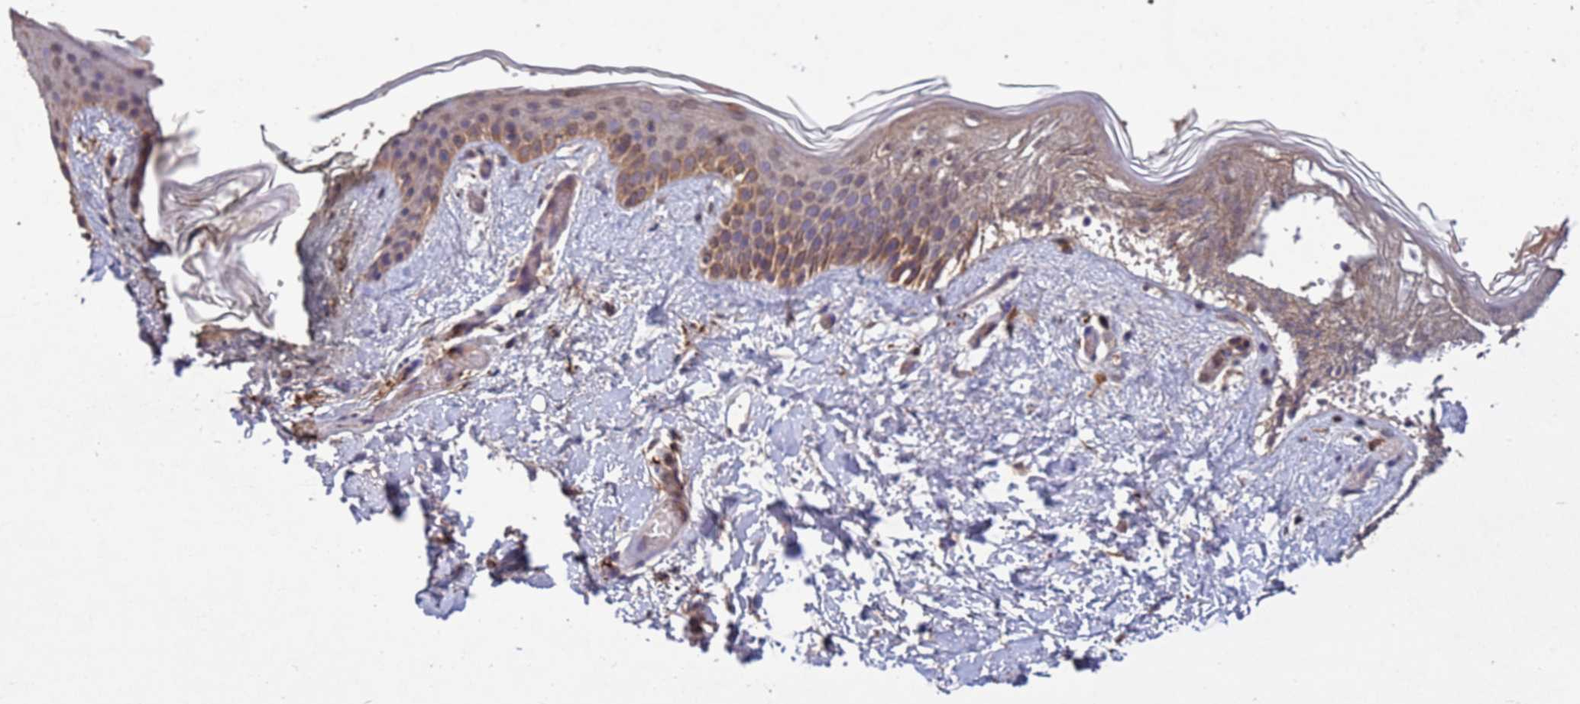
{"staining": {"intensity": "moderate", "quantity": ">75%", "location": "cytoplasmic/membranous"}, "tissue": "skin", "cell_type": "Fibroblasts", "image_type": "normal", "snomed": [{"axis": "morphology", "description": "Normal tissue, NOS"}, {"axis": "topography", "description": "Skin"}], "caption": "Skin stained with a brown dye exhibits moderate cytoplasmic/membranous positive staining in approximately >75% of fibroblasts.", "gene": "FASTKD1", "patient": {"sex": "female", "age": 34}}